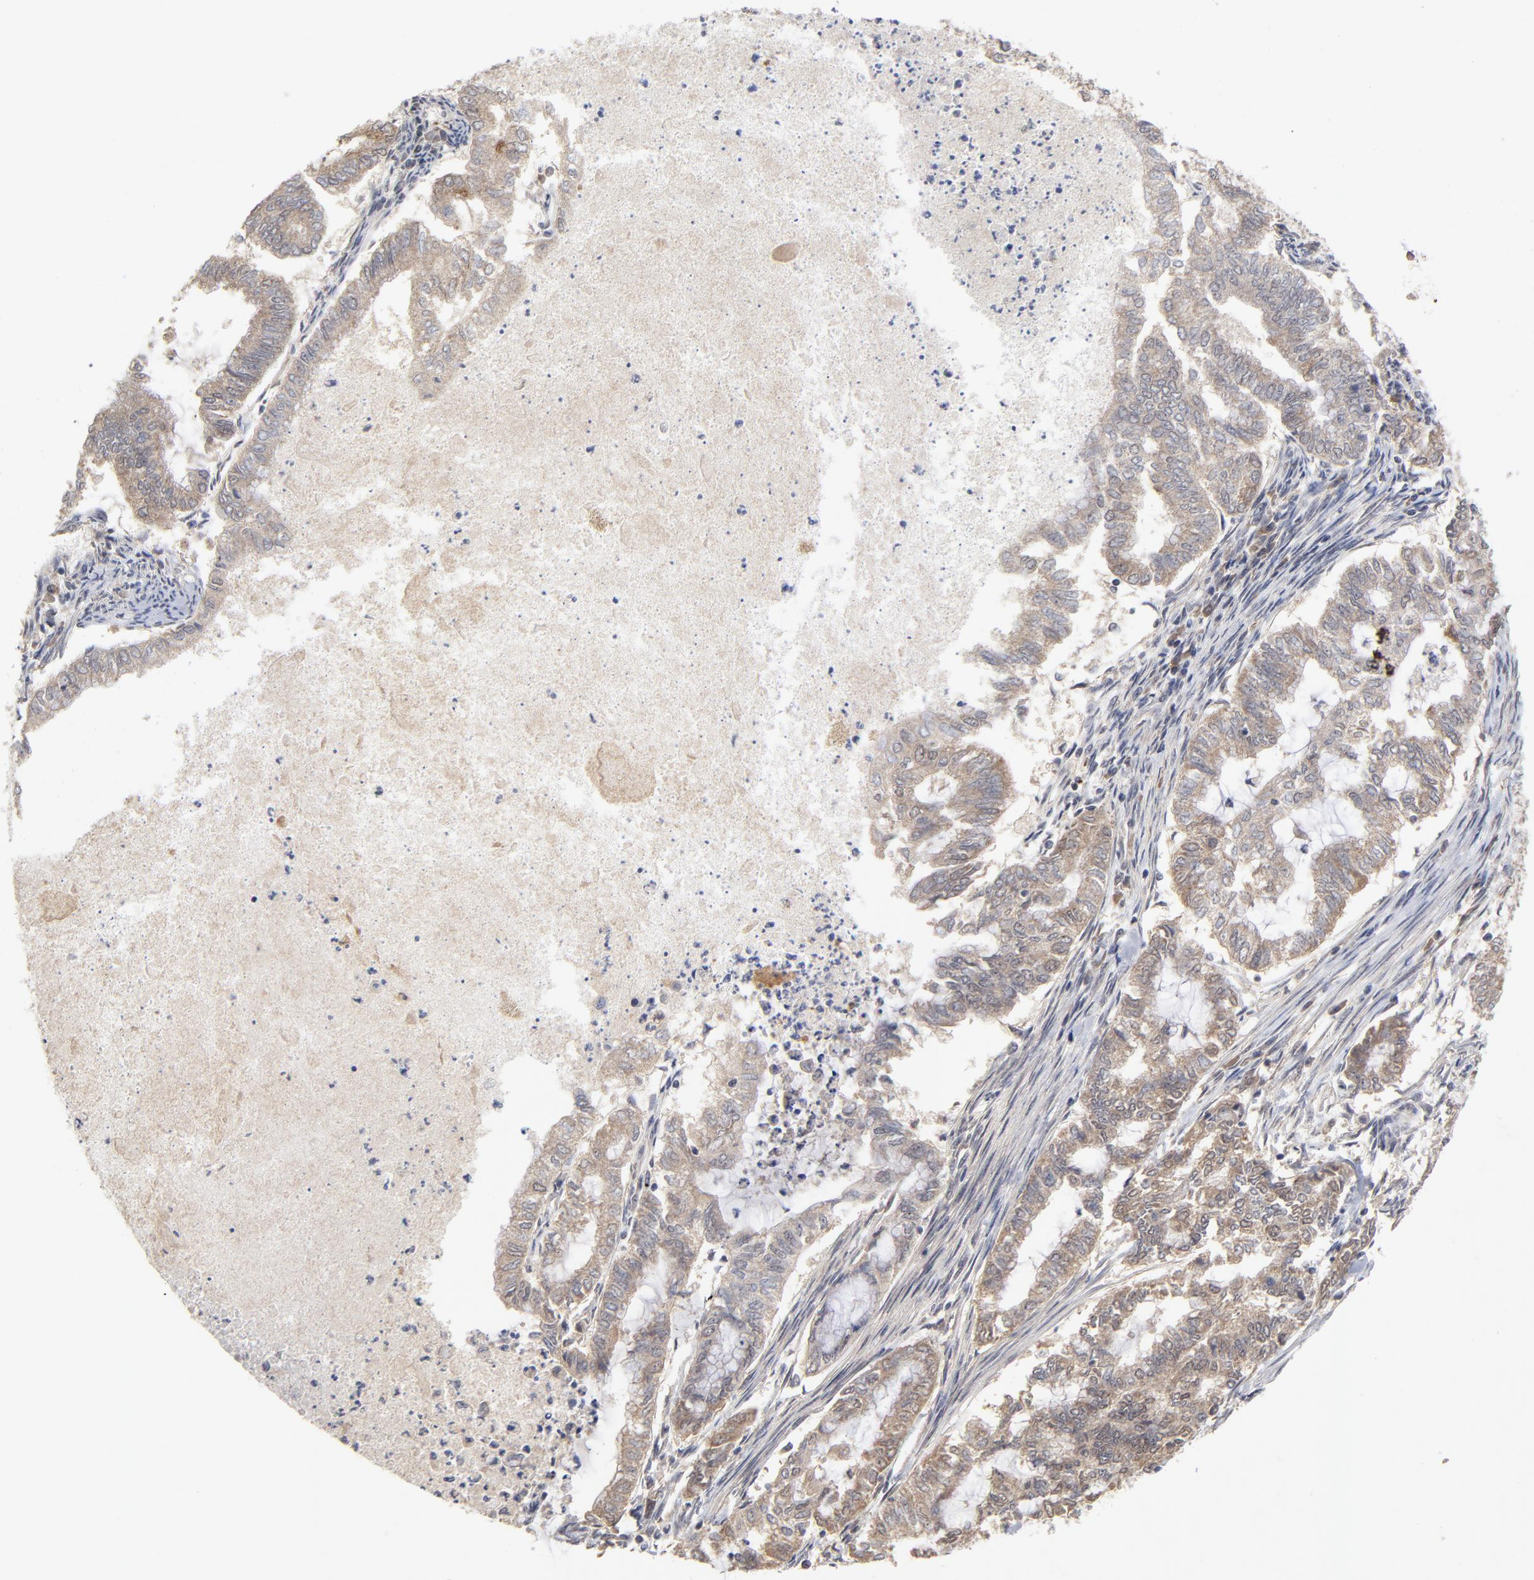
{"staining": {"intensity": "moderate", "quantity": ">75%", "location": "cytoplasmic/membranous"}, "tissue": "endometrial cancer", "cell_type": "Tumor cells", "image_type": "cancer", "snomed": [{"axis": "morphology", "description": "Adenocarcinoma, NOS"}, {"axis": "topography", "description": "Endometrium"}], "caption": "DAB immunohistochemical staining of endometrial adenocarcinoma shows moderate cytoplasmic/membranous protein staining in approximately >75% of tumor cells.", "gene": "WSB1", "patient": {"sex": "female", "age": 79}}